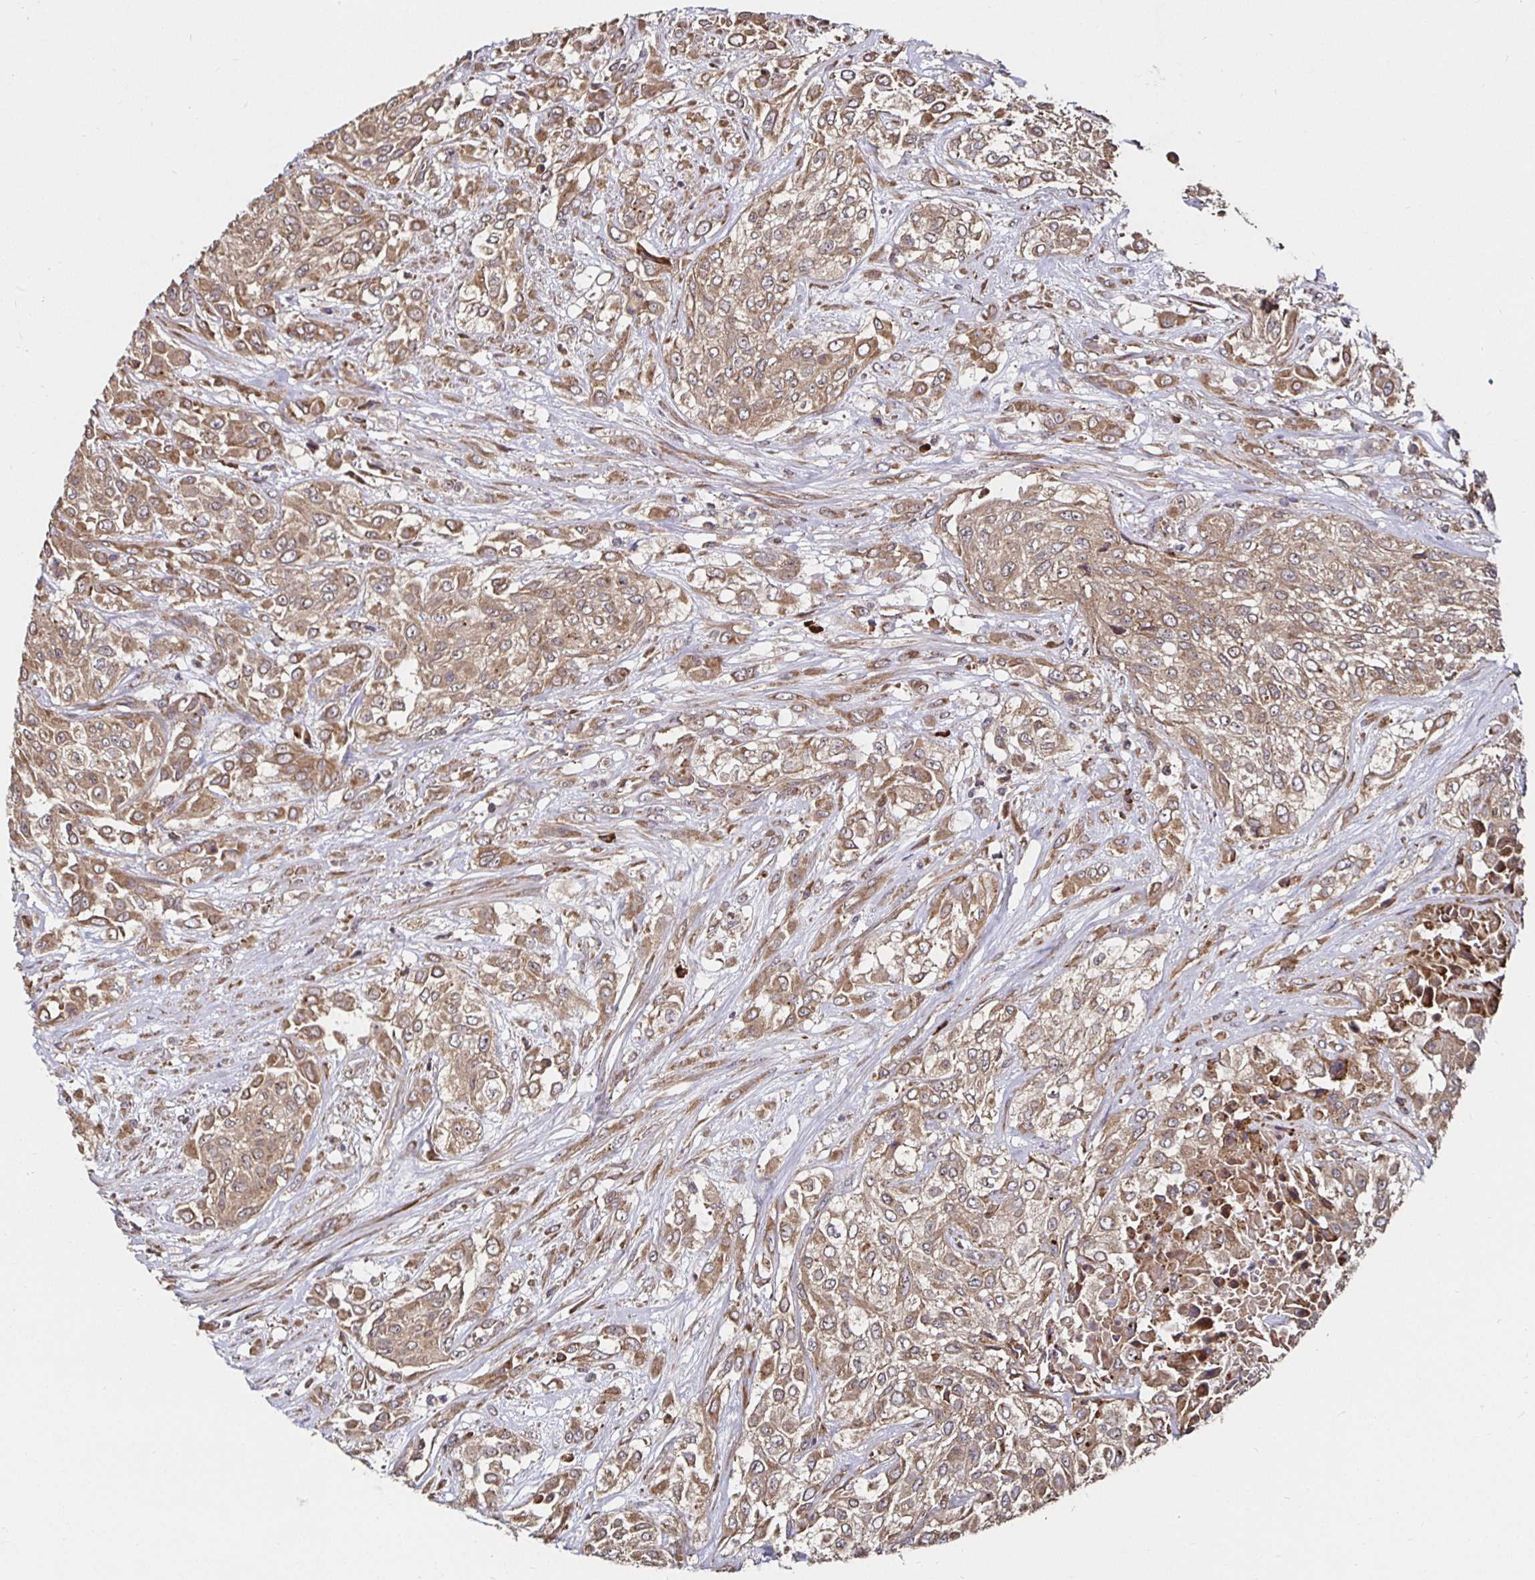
{"staining": {"intensity": "moderate", "quantity": ">75%", "location": "cytoplasmic/membranous"}, "tissue": "urothelial cancer", "cell_type": "Tumor cells", "image_type": "cancer", "snomed": [{"axis": "morphology", "description": "Urothelial carcinoma, High grade"}, {"axis": "topography", "description": "Urinary bladder"}], "caption": "Tumor cells demonstrate medium levels of moderate cytoplasmic/membranous expression in about >75% of cells in human urothelial carcinoma (high-grade). (brown staining indicates protein expression, while blue staining denotes nuclei).", "gene": "MLST8", "patient": {"sex": "male", "age": 57}}